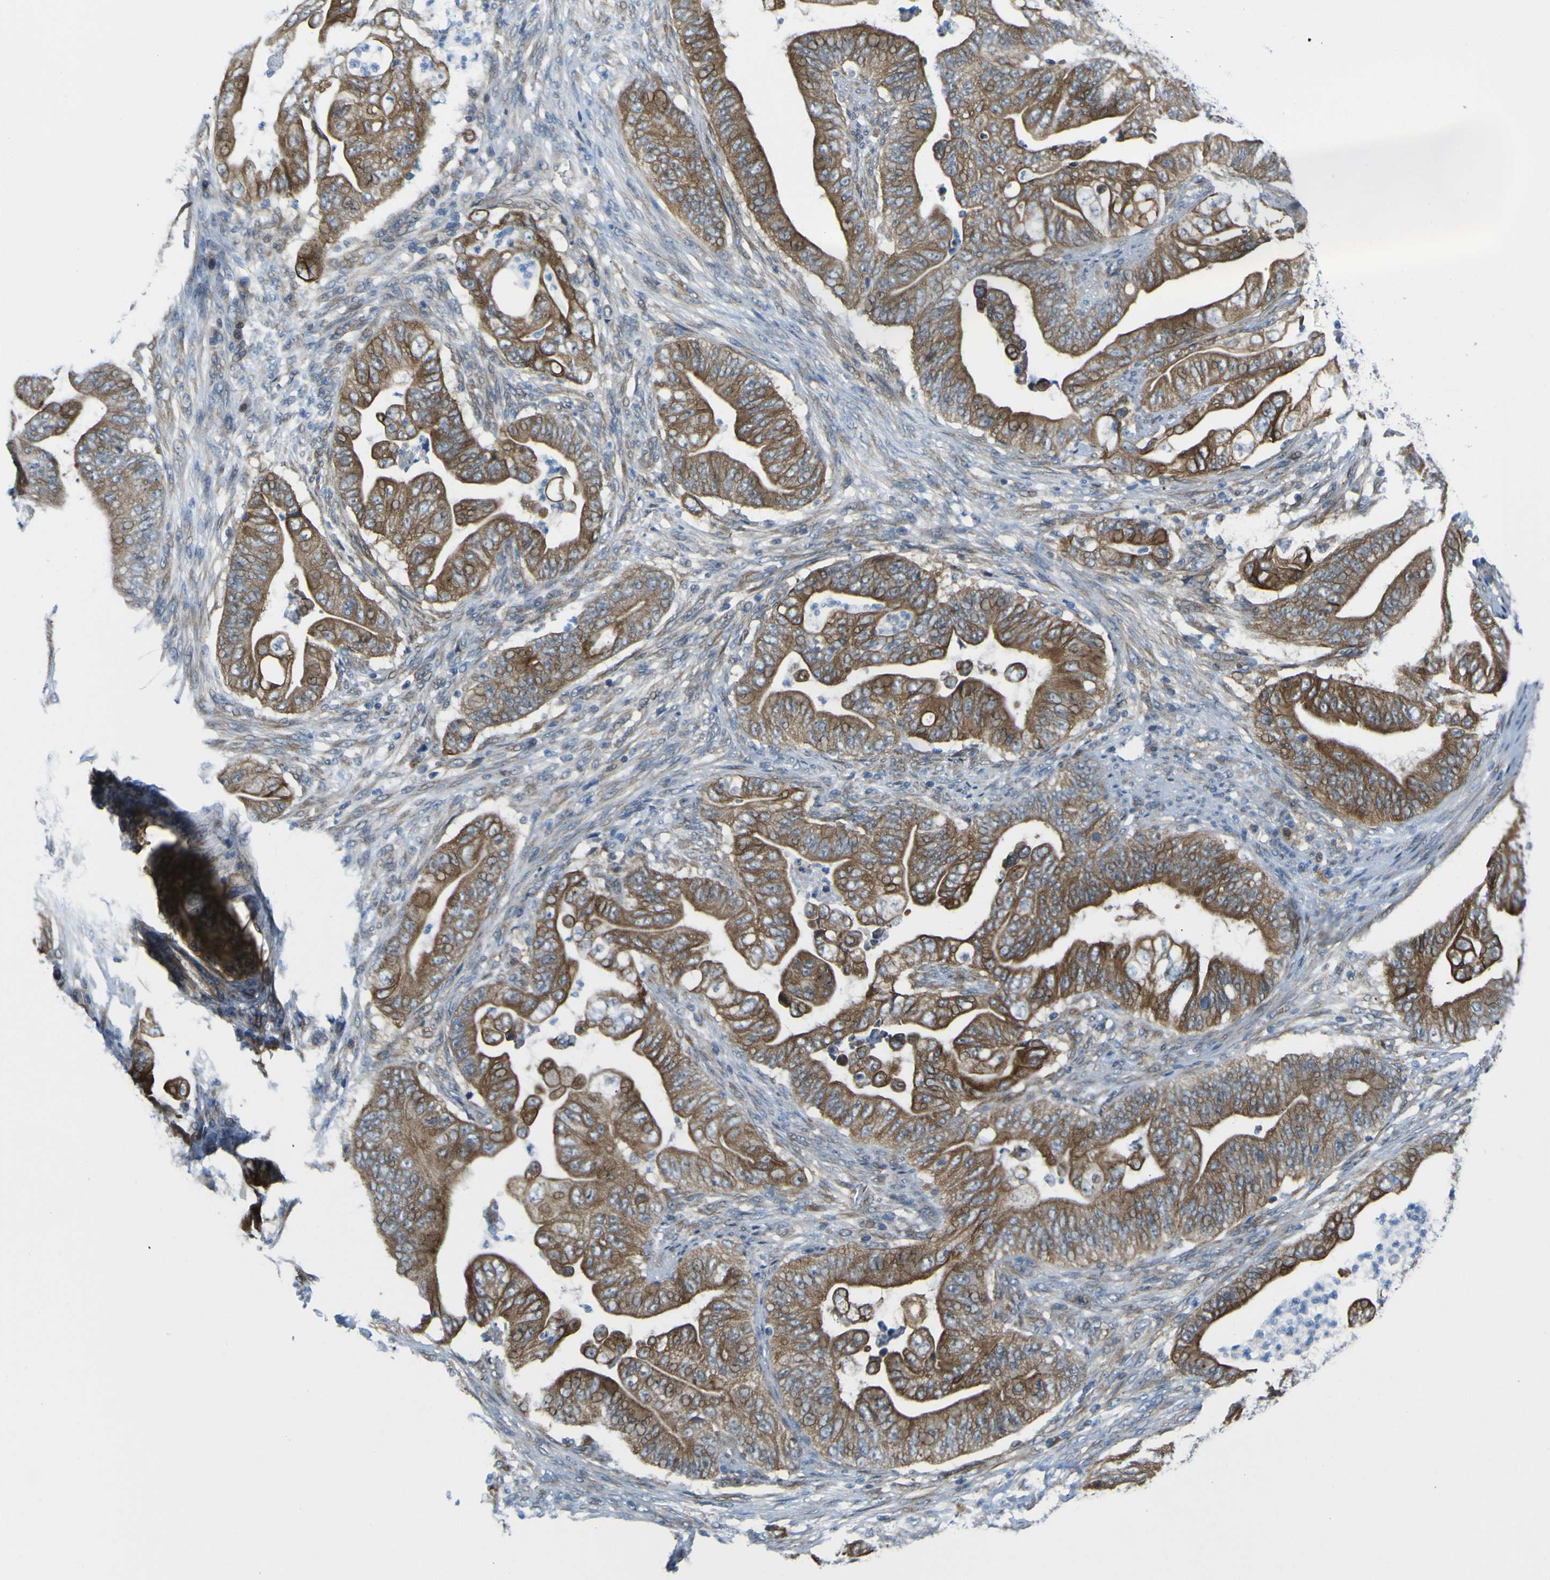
{"staining": {"intensity": "strong", "quantity": ">75%", "location": "cytoplasmic/membranous"}, "tissue": "stomach cancer", "cell_type": "Tumor cells", "image_type": "cancer", "snomed": [{"axis": "morphology", "description": "Adenocarcinoma, NOS"}, {"axis": "topography", "description": "Stomach"}], "caption": "Protein expression analysis of stomach cancer reveals strong cytoplasmic/membranous positivity in approximately >75% of tumor cells.", "gene": "KDM7A", "patient": {"sex": "female", "age": 73}}